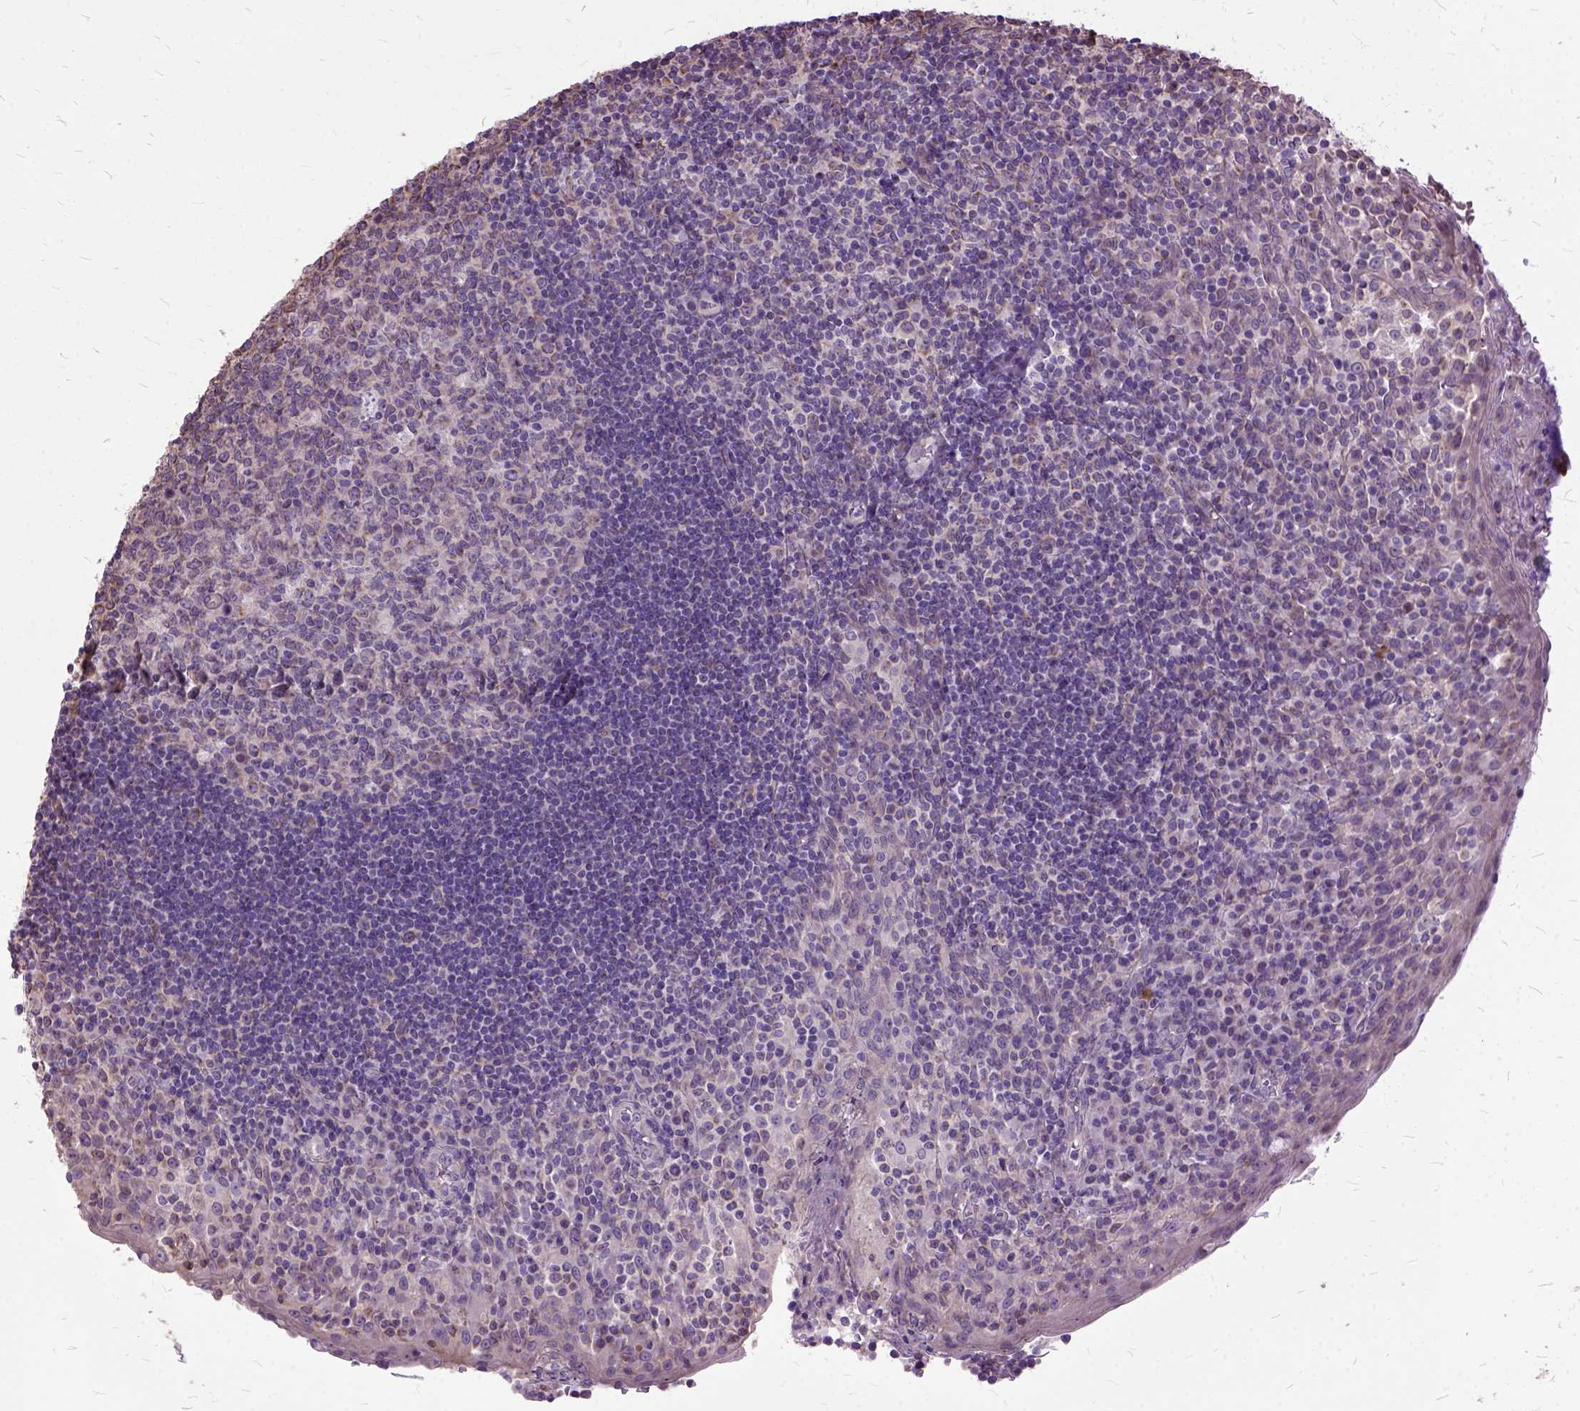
{"staining": {"intensity": "negative", "quantity": "none", "location": "none"}, "tissue": "tonsil", "cell_type": "Germinal center cells", "image_type": "normal", "snomed": [{"axis": "morphology", "description": "Normal tissue, NOS"}, {"axis": "topography", "description": "Tonsil"}], "caption": "This is an immunohistochemistry photomicrograph of unremarkable tonsil. There is no staining in germinal center cells.", "gene": "AREG", "patient": {"sex": "female", "age": 13}}